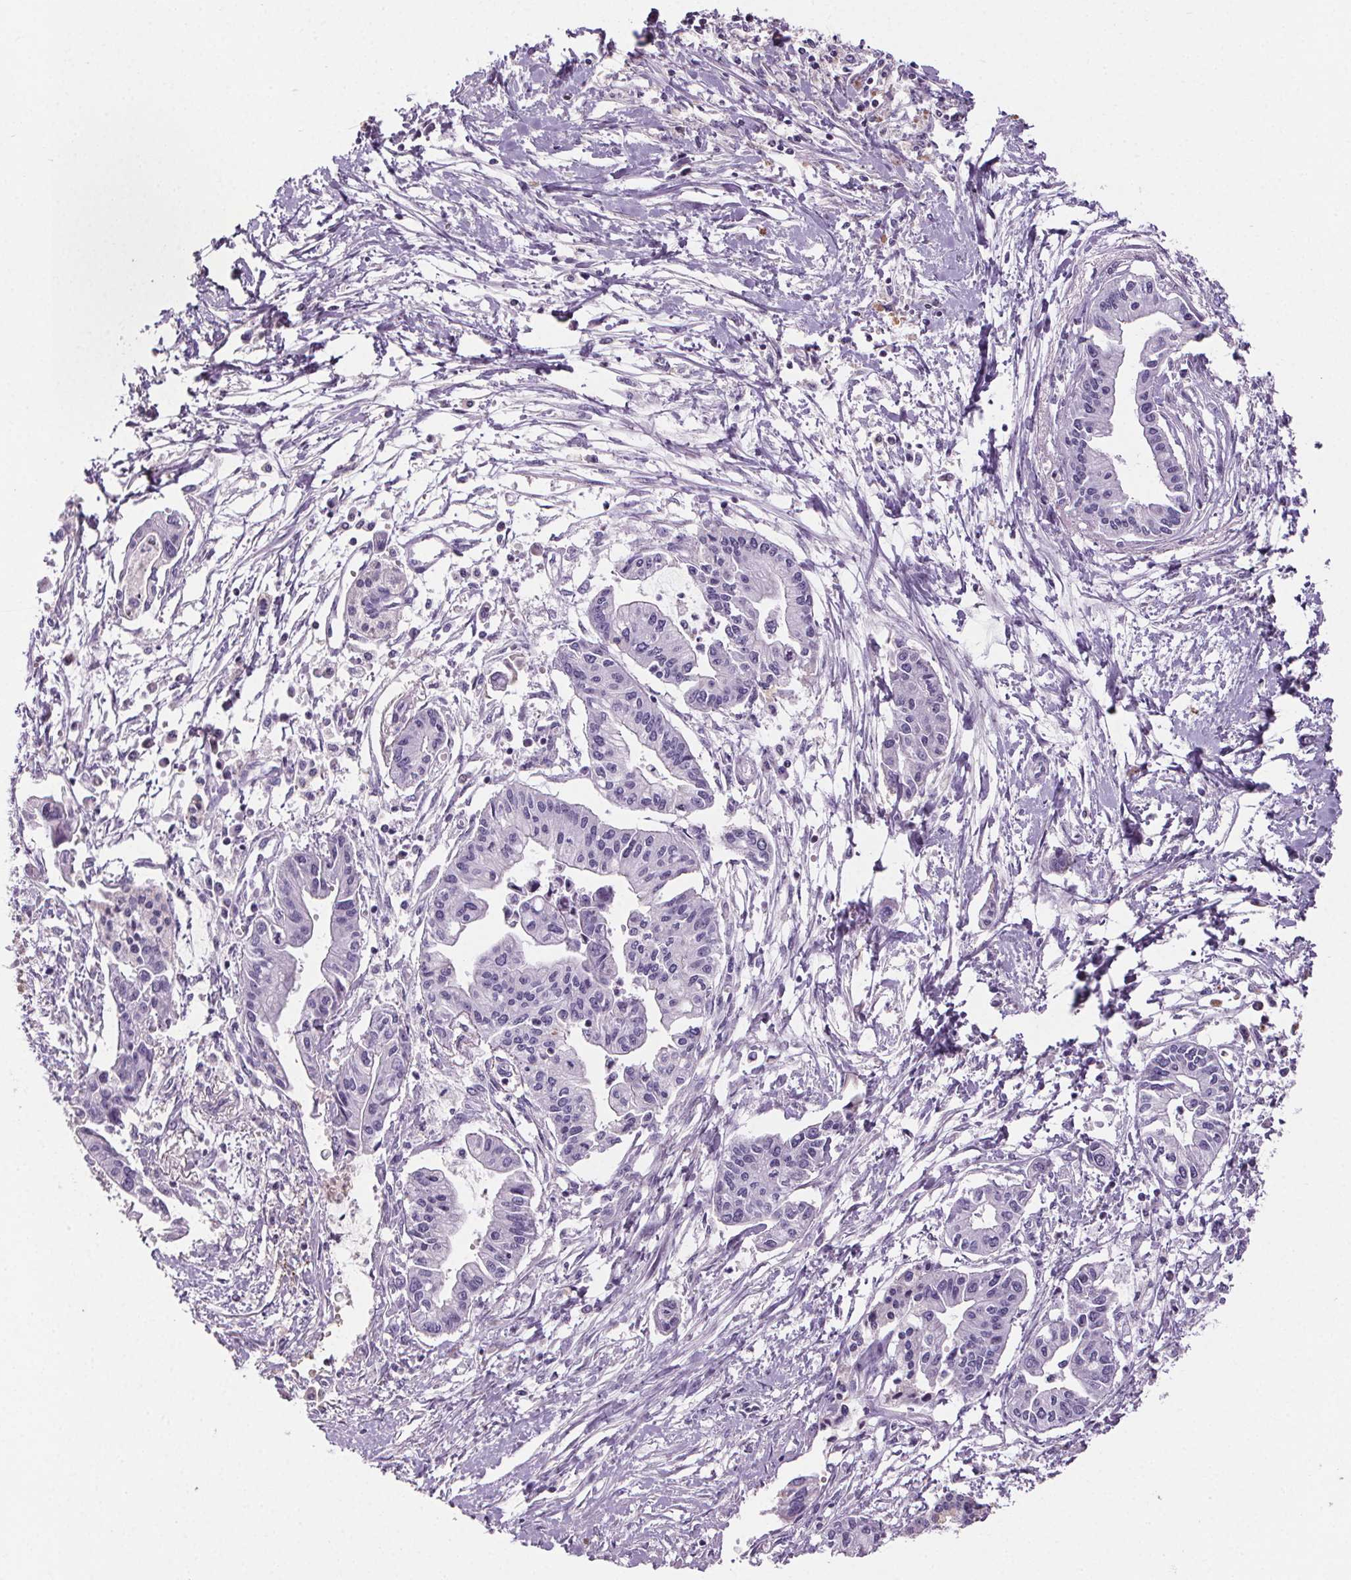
{"staining": {"intensity": "negative", "quantity": "none", "location": "none"}, "tissue": "pancreatic cancer", "cell_type": "Tumor cells", "image_type": "cancer", "snomed": [{"axis": "morphology", "description": "Adenocarcinoma, NOS"}, {"axis": "topography", "description": "Pancreas"}], "caption": "This is an immunohistochemistry (IHC) histopathology image of human pancreatic cancer (adenocarcinoma). There is no staining in tumor cells.", "gene": "CD5L", "patient": {"sex": "male", "age": 60}}